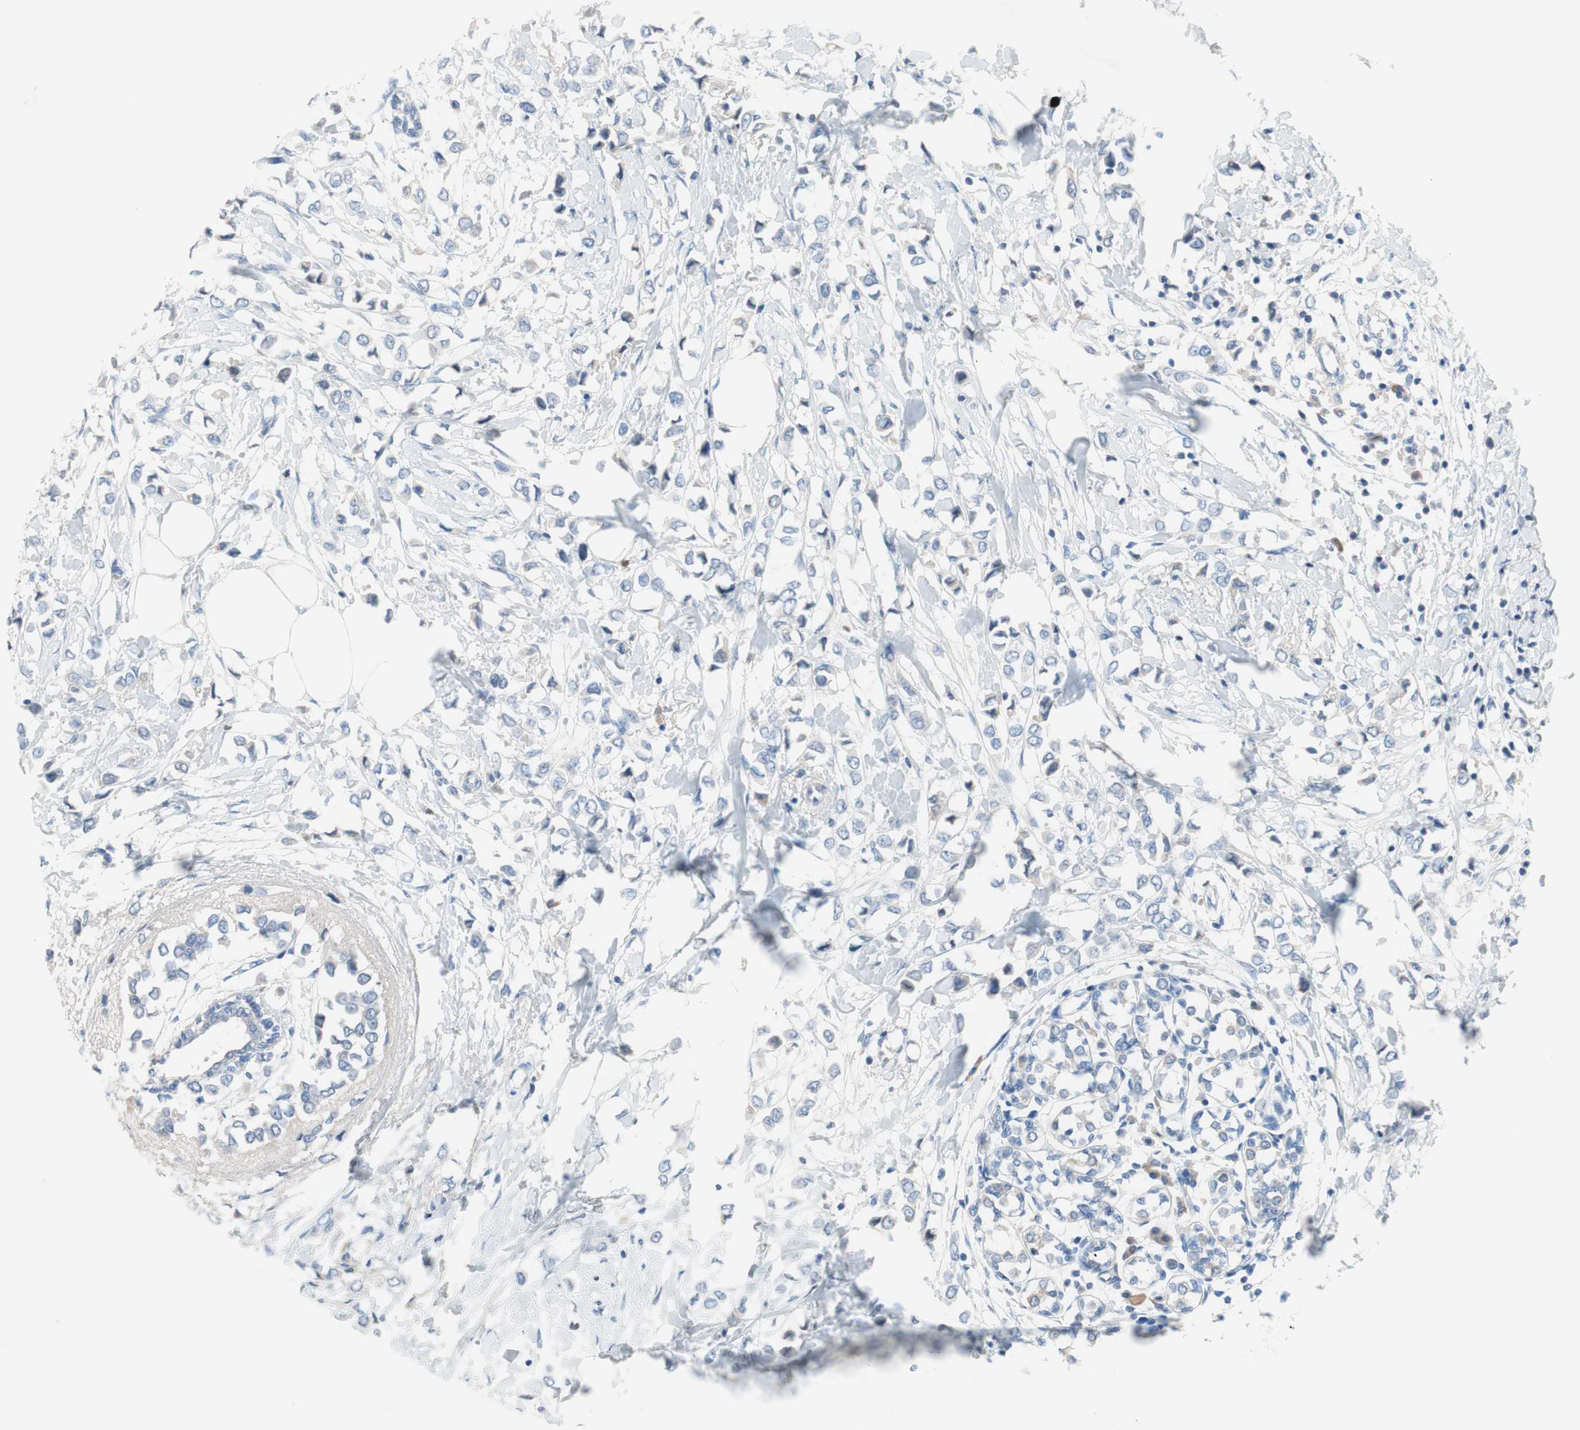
{"staining": {"intensity": "negative", "quantity": "none", "location": "none"}, "tissue": "breast cancer", "cell_type": "Tumor cells", "image_type": "cancer", "snomed": [{"axis": "morphology", "description": "Lobular carcinoma"}, {"axis": "topography", "description": "Breast"}], "caption": "Breast cancer (lobular carcinoma) was stained to show a protein in brown. There is no significant expression in tumor cells.", "gene": "FDFT1", "patient": {"sex": "female", "age": 51}}